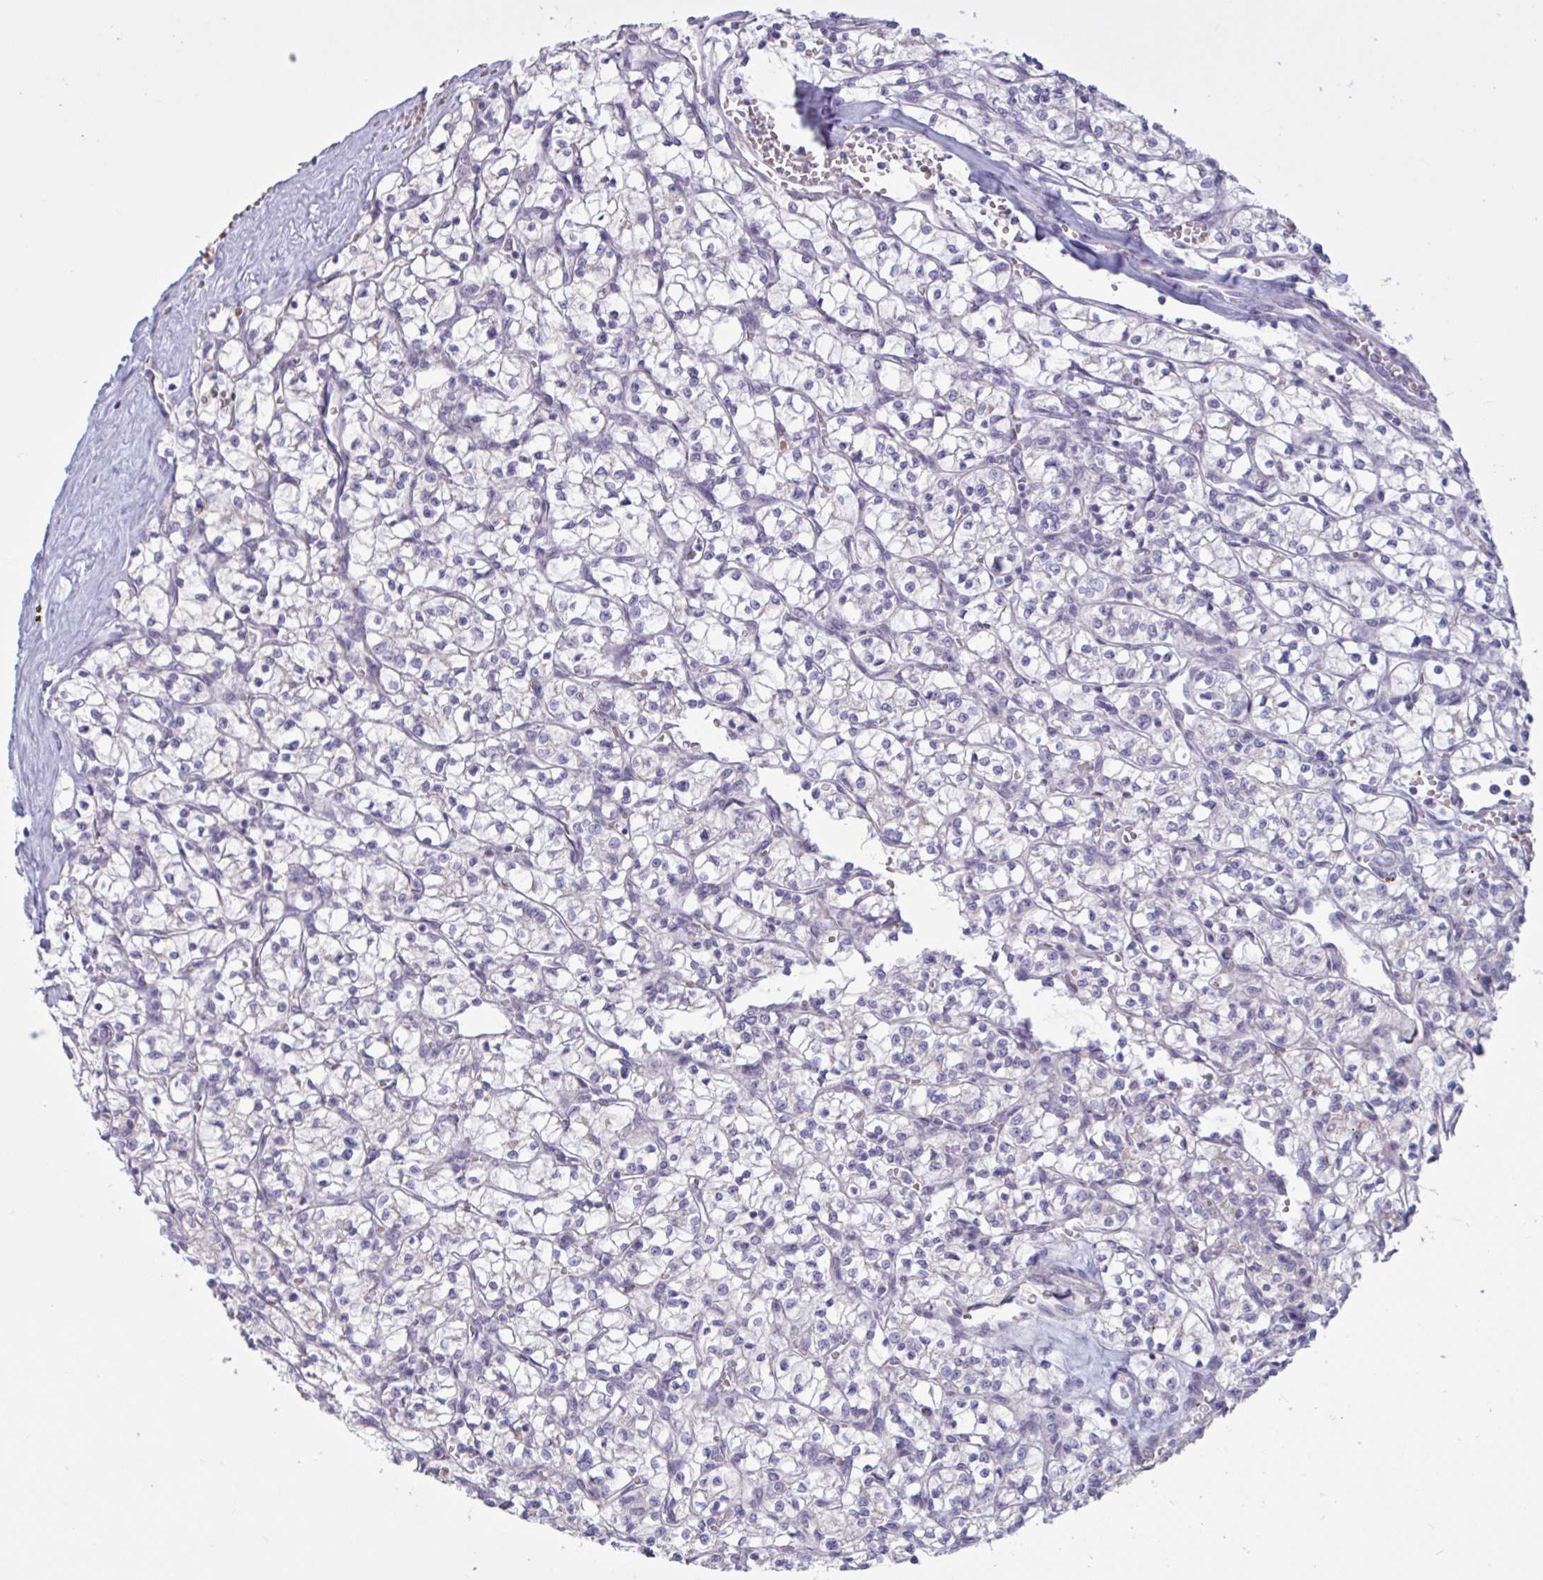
{"staining": {"intensity": "negative", "quantity": "none", "location": "none"}, "tissue": "renal cancer", "cell_type": "Tumor cells", "image_type": "cancer", "snomed": [{"axis": "morphology", "description": "Adenocarcinoma, NOS"}, {"axis": "topography", "description": "Kidney"}], "caption": "An image of renal cancer stained for a protein exhibits no brown staining in tumor cells. (Stains: DAB (3,3'-diaminobenzidine) immunohistochemistry (IHC) with hematoxylin counter stain, Microscopy: brightfield microscopy at high magnification).", "gene": "RFPL4B", "patient": {"sex": "female", "age": 64}}